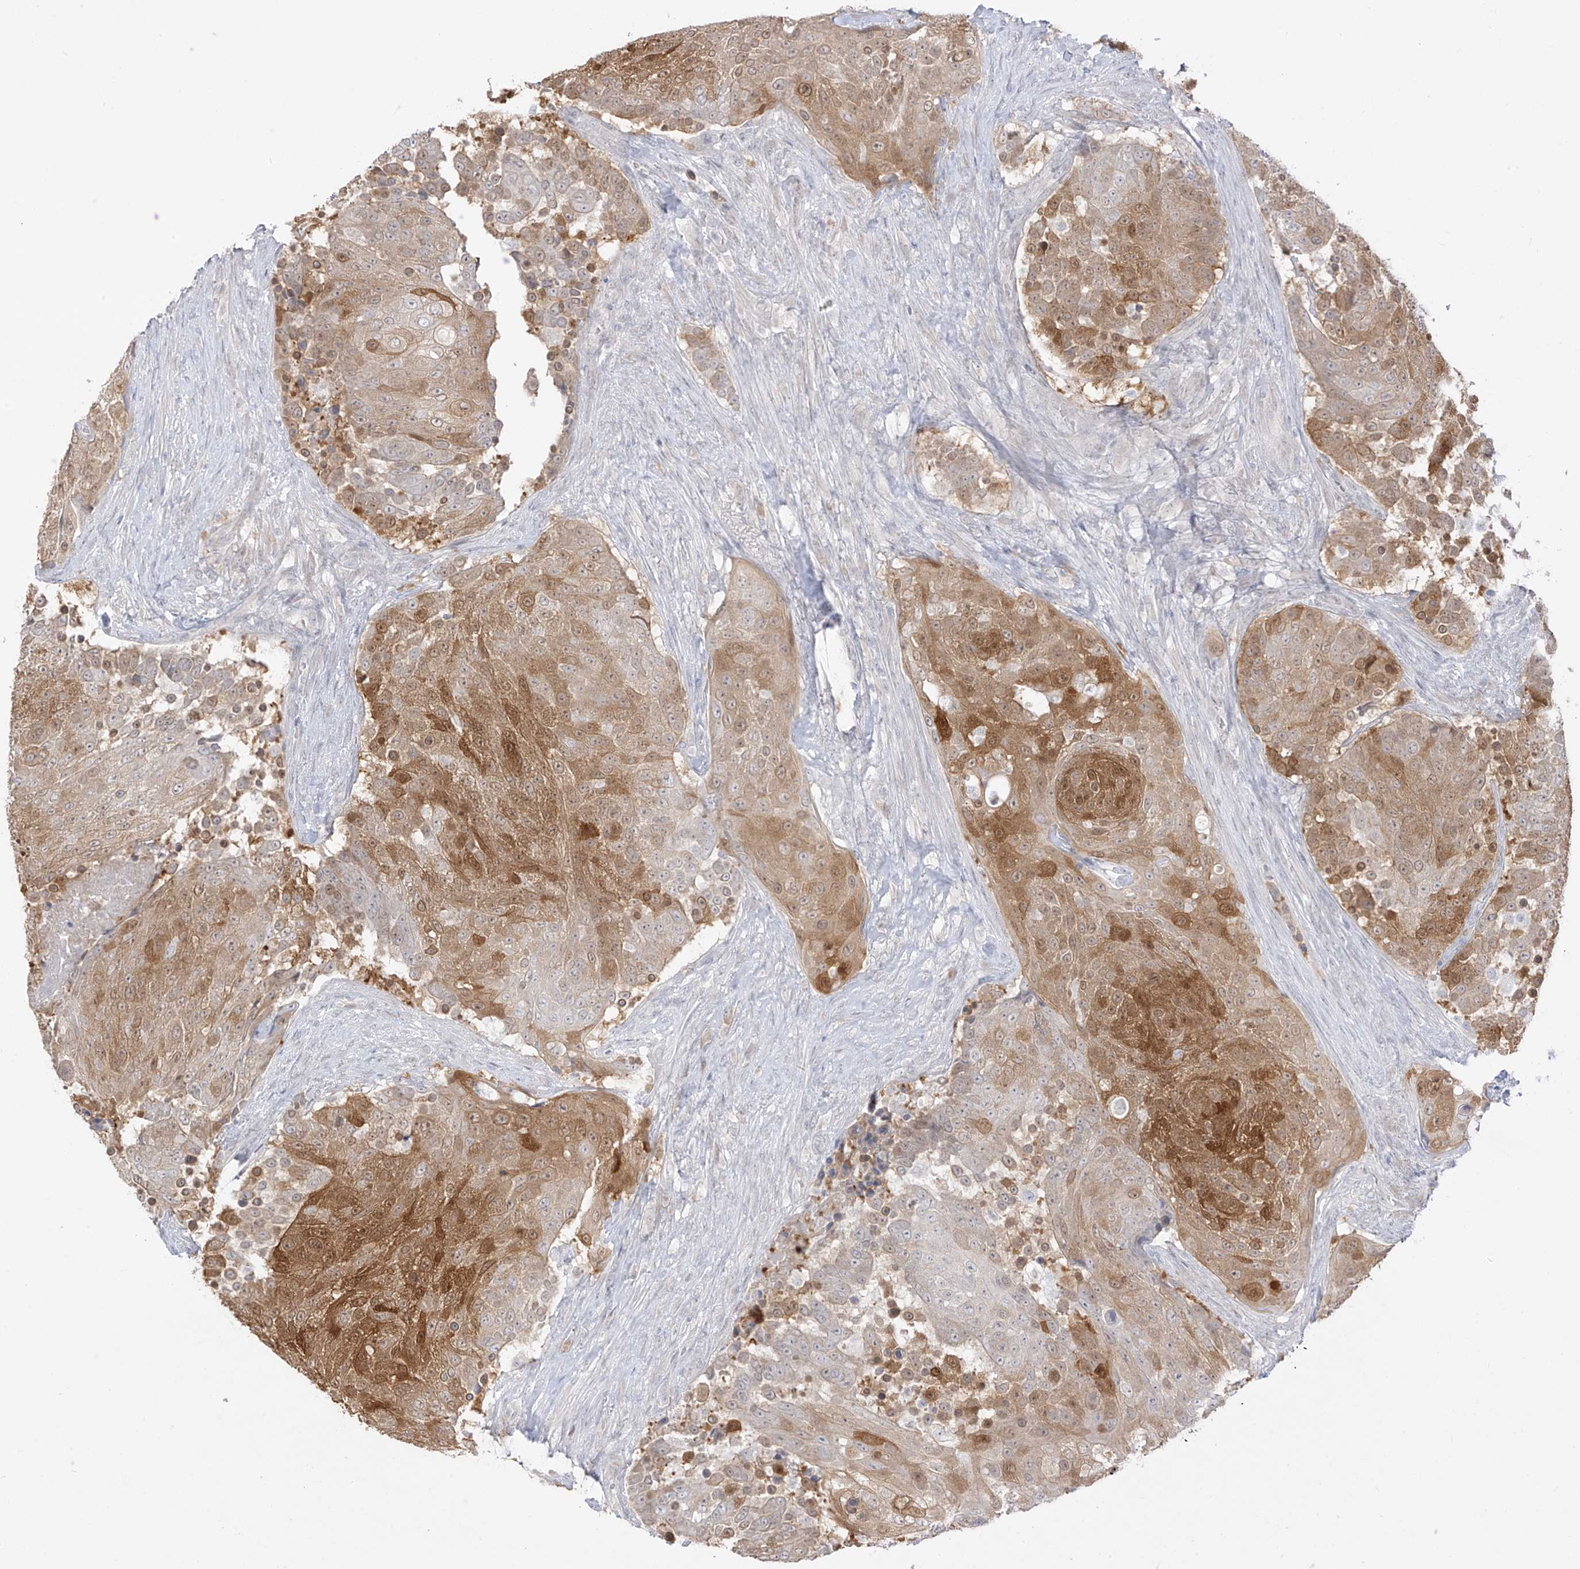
{"staining": {"intensity": "strong", "quantity": ">75%", "location": "cytoplasmic/membranous"}, "tissue": "urothelial cancer", "cell_type": "Tumor cells", "image_type": "cancer", "snomed": [{"axis": "morphology", "description": "Urothelial carcinoma, High grade"}, {"axis": "topography", "description": "Urinary bladder"}], "caption": "Protein staining exhibits strong cytoplasmic/membranous staining in approximately >75% of tumor cells in high-grade urothelial carcinoma.", "gene": "DCDC2", "patient": {"sex": "female", "age": 63}}